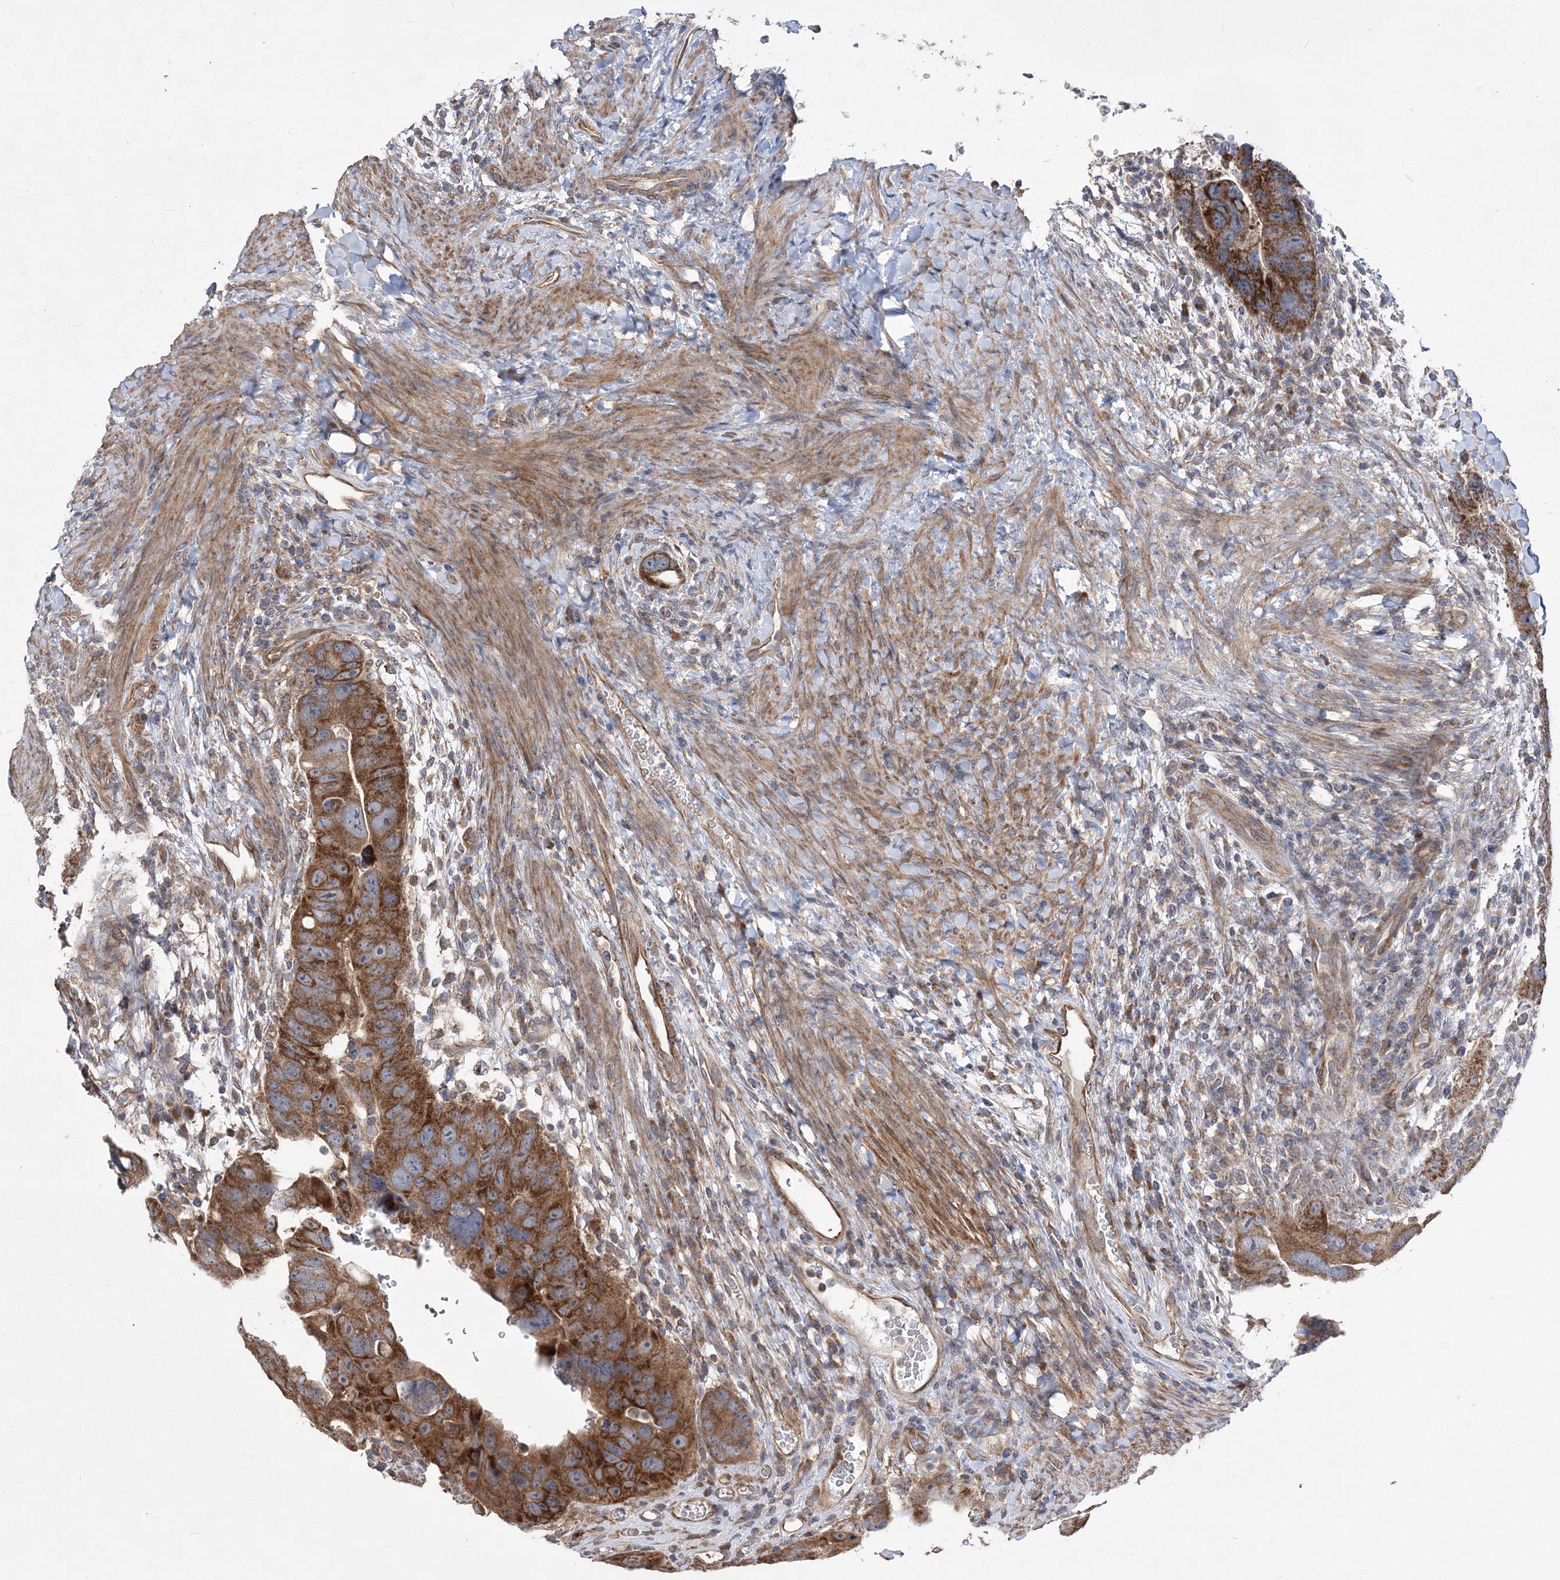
{"staining": {"intensity": "strong", "quantity": ">75%", "location": "cytoplasmic/membranous"}, "tissue": "colorectal cancer", "cell_type": "Tumor cells", "image_type": "cancer", "snomed": [{"axis": "morphology", "description": "Adenocarcinoma, NOS"}, {"axis": "topography", "description": "Rectum"}], "caption": "Strong cytoplasmic/membranous positivity for a protein is present in about >75% of tumor cells of adenocarcinoma (colorectal) using IHC.", "gene": "MTRF1L", "patient": {"sex": "male", "age": 59}}